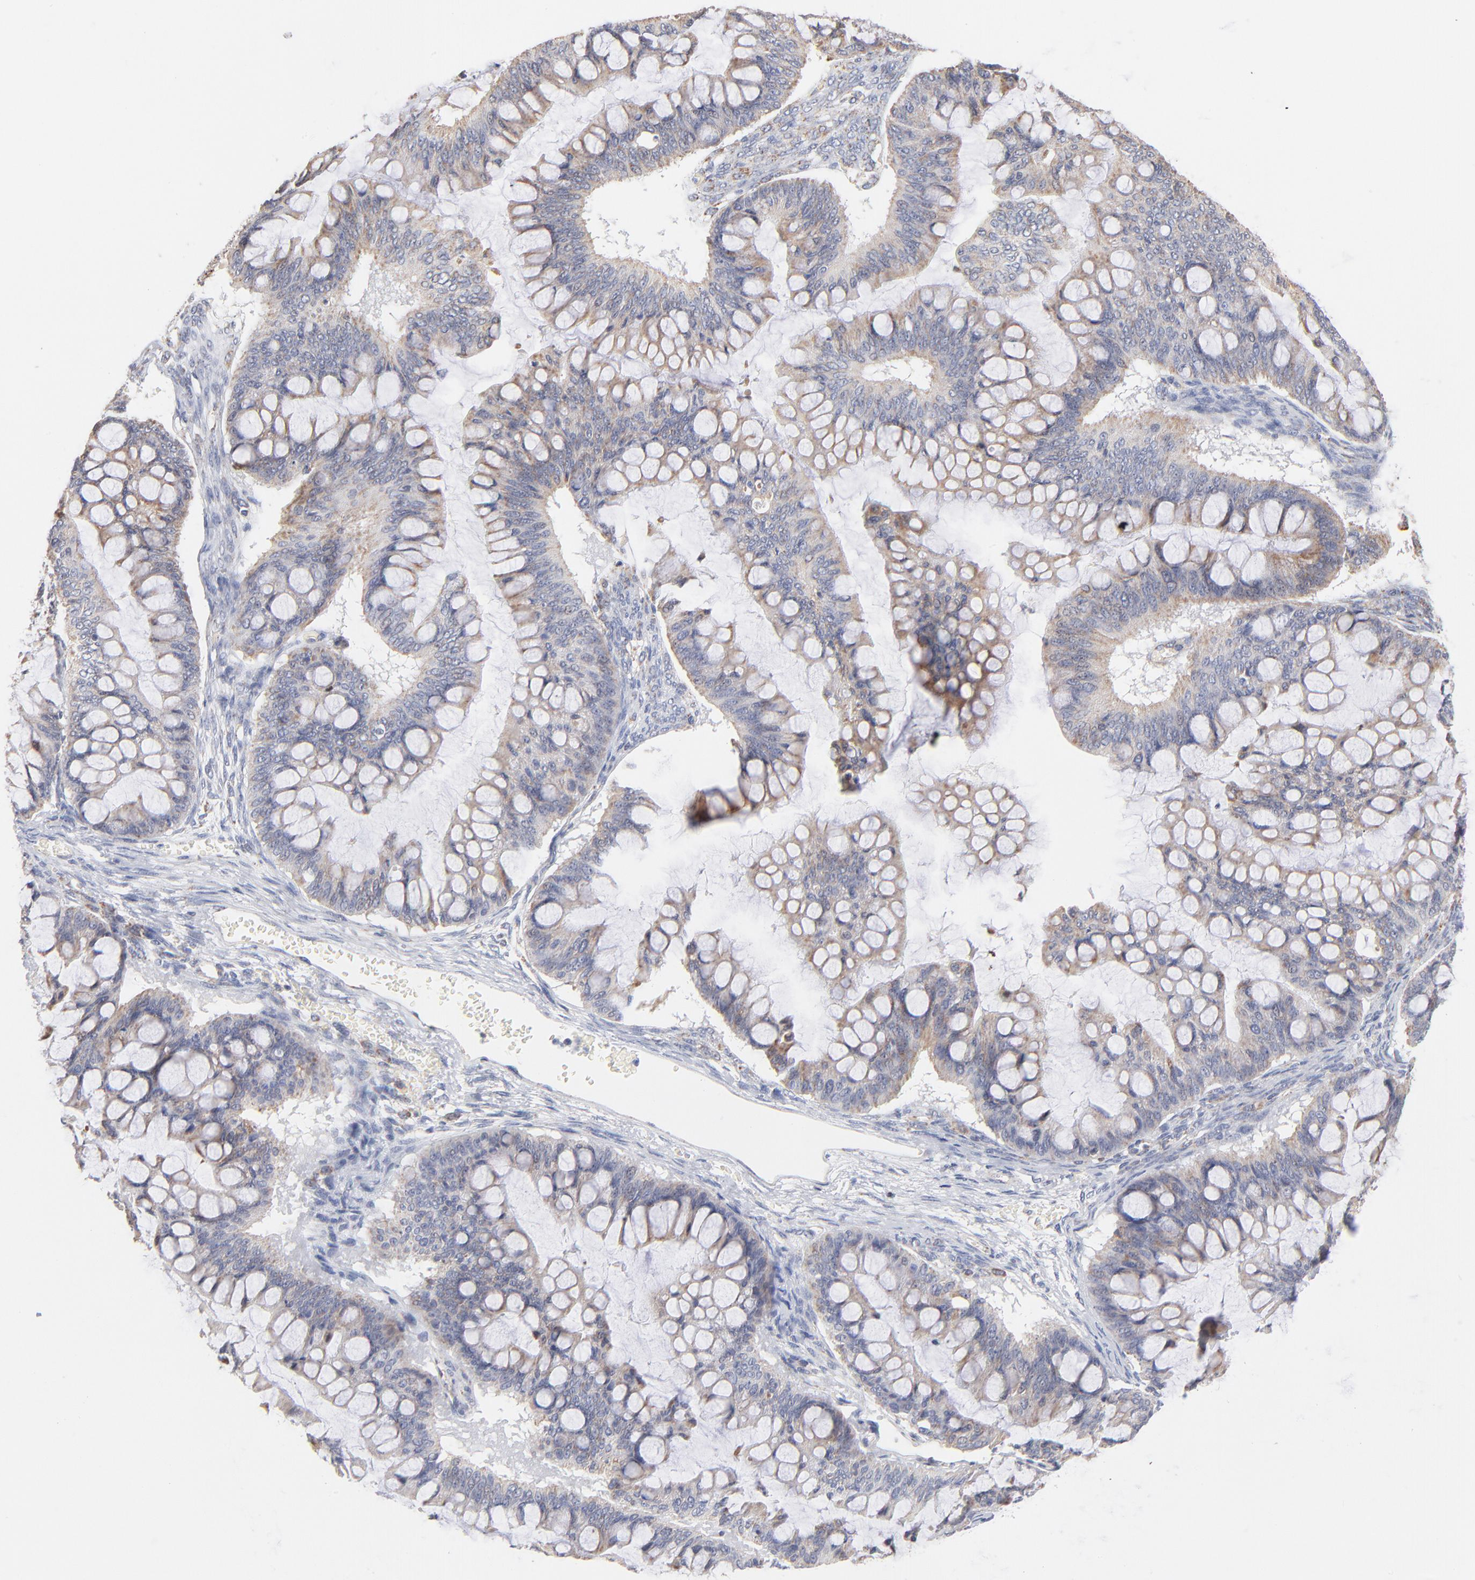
{"staining": {"intensity": "moderate", "quantity": ">75%", "location": "cytoplasmic/membranous"}, "tissue": "ovarian cancer", "cell_type": "Tumor cells", "image_type": "cancer", "snomed": [{"axis": "morphology", "description": "Cystadenocarcinoma, mucinous, NOS"}, {"axis": "topography", "description": "Ovary"}], "caption": "Ovarian cancer (mucinous cystadenocarcinoma) stained with DAB immunohistochemistry shows medium levels of moderate cytoplasmic/membranous staining in about >75% of tumor cells.", "gene": "MRPL58", "patient": {"sex": "female", "age": 73}}